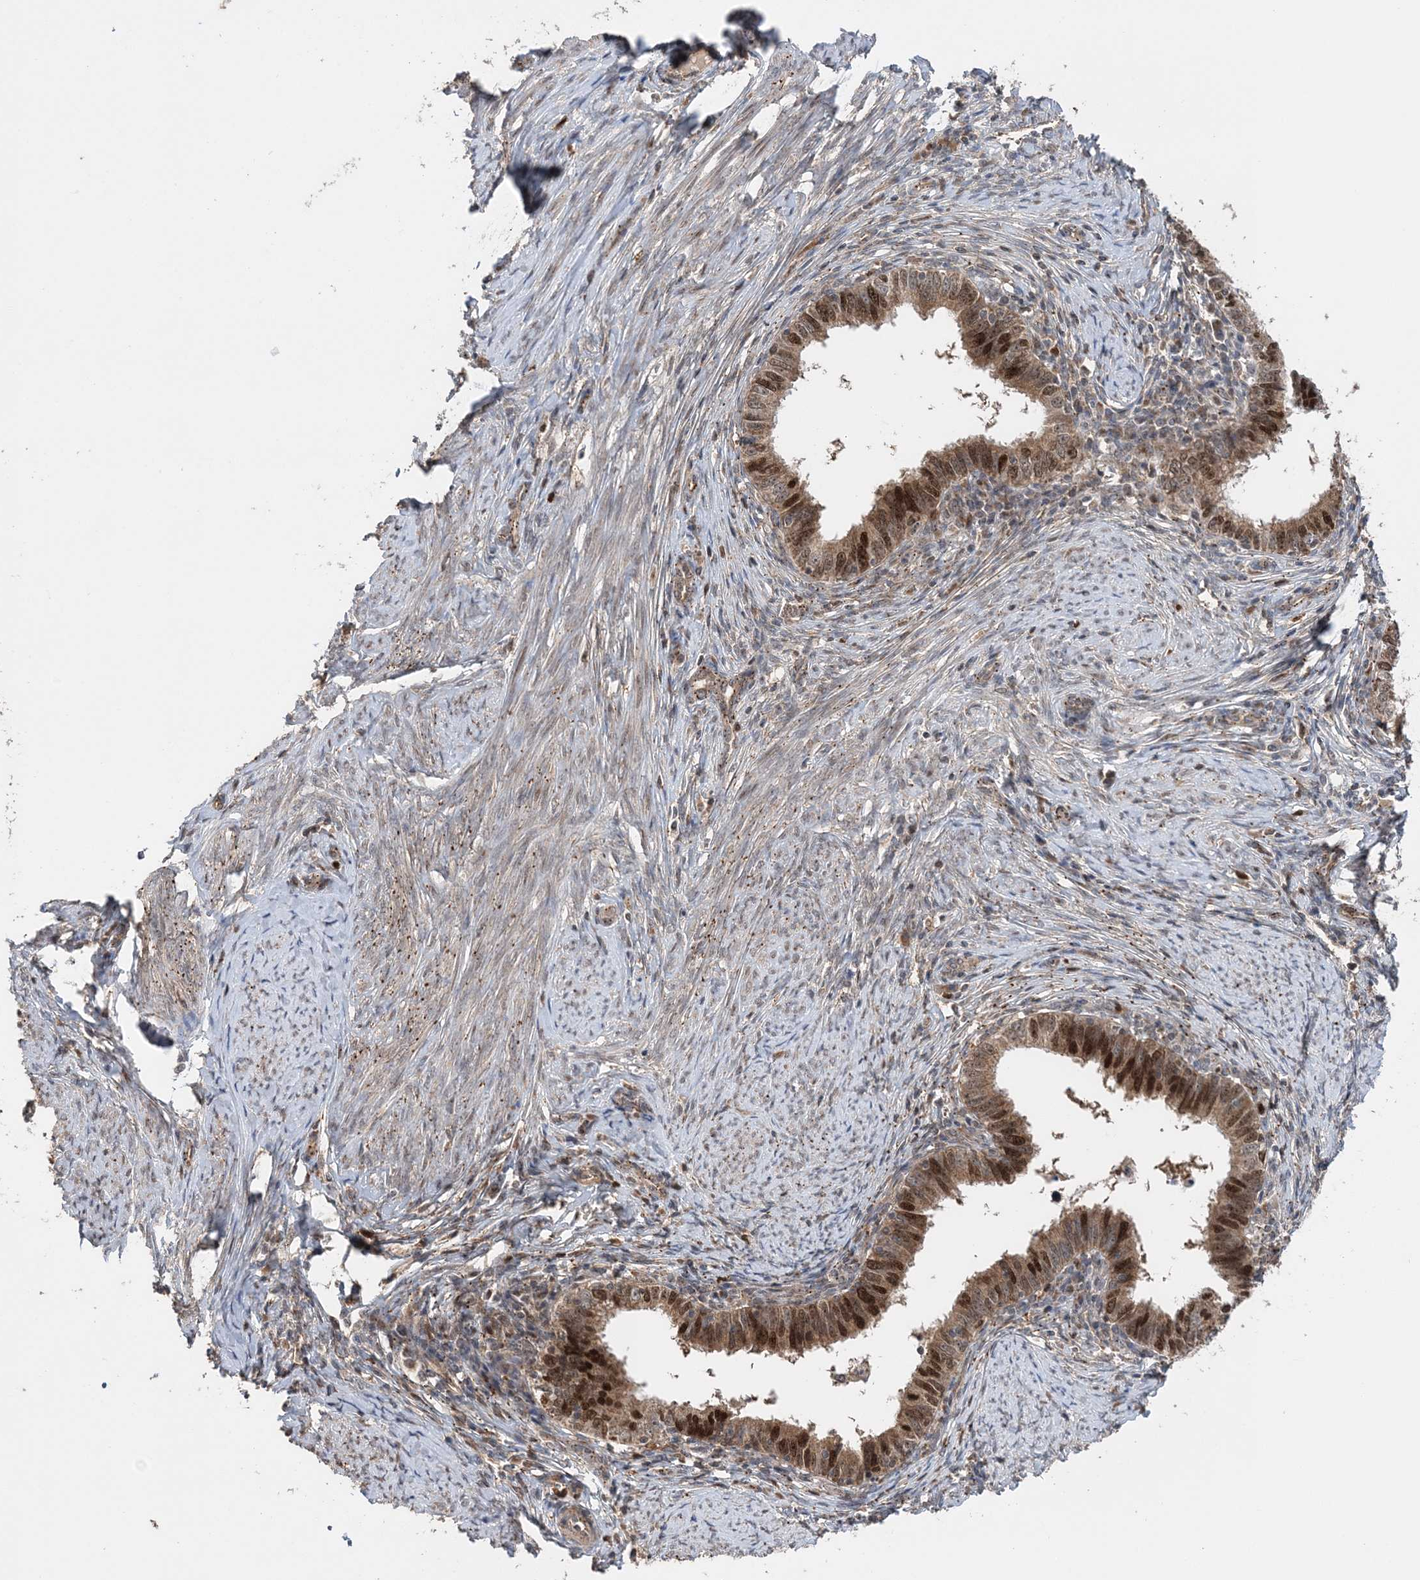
{"staining": {"intensity": "moderate", "quantity": ">75%", "location": "cytoplasmic/membranous,nuclear"}, "tissue": "cervical cancer", "cell_type": "Tumor cells", "image_type": "cancer", "snomed": [{"axis": "morphology", "description": "Adenocarcinoma, NOS"}, {"axis": "topography", "description": "Cervix"}], "caption": "A brown stain shows moderate cytoplasmic/membranous and nuclear positivity of a protein in cervical cancer (adenocarcinoma) tumor cells. (IHC, brightfield microscopy, high magnification).", "gene": "KIF4A", "patient": {"sex": "female", "age": 36}}